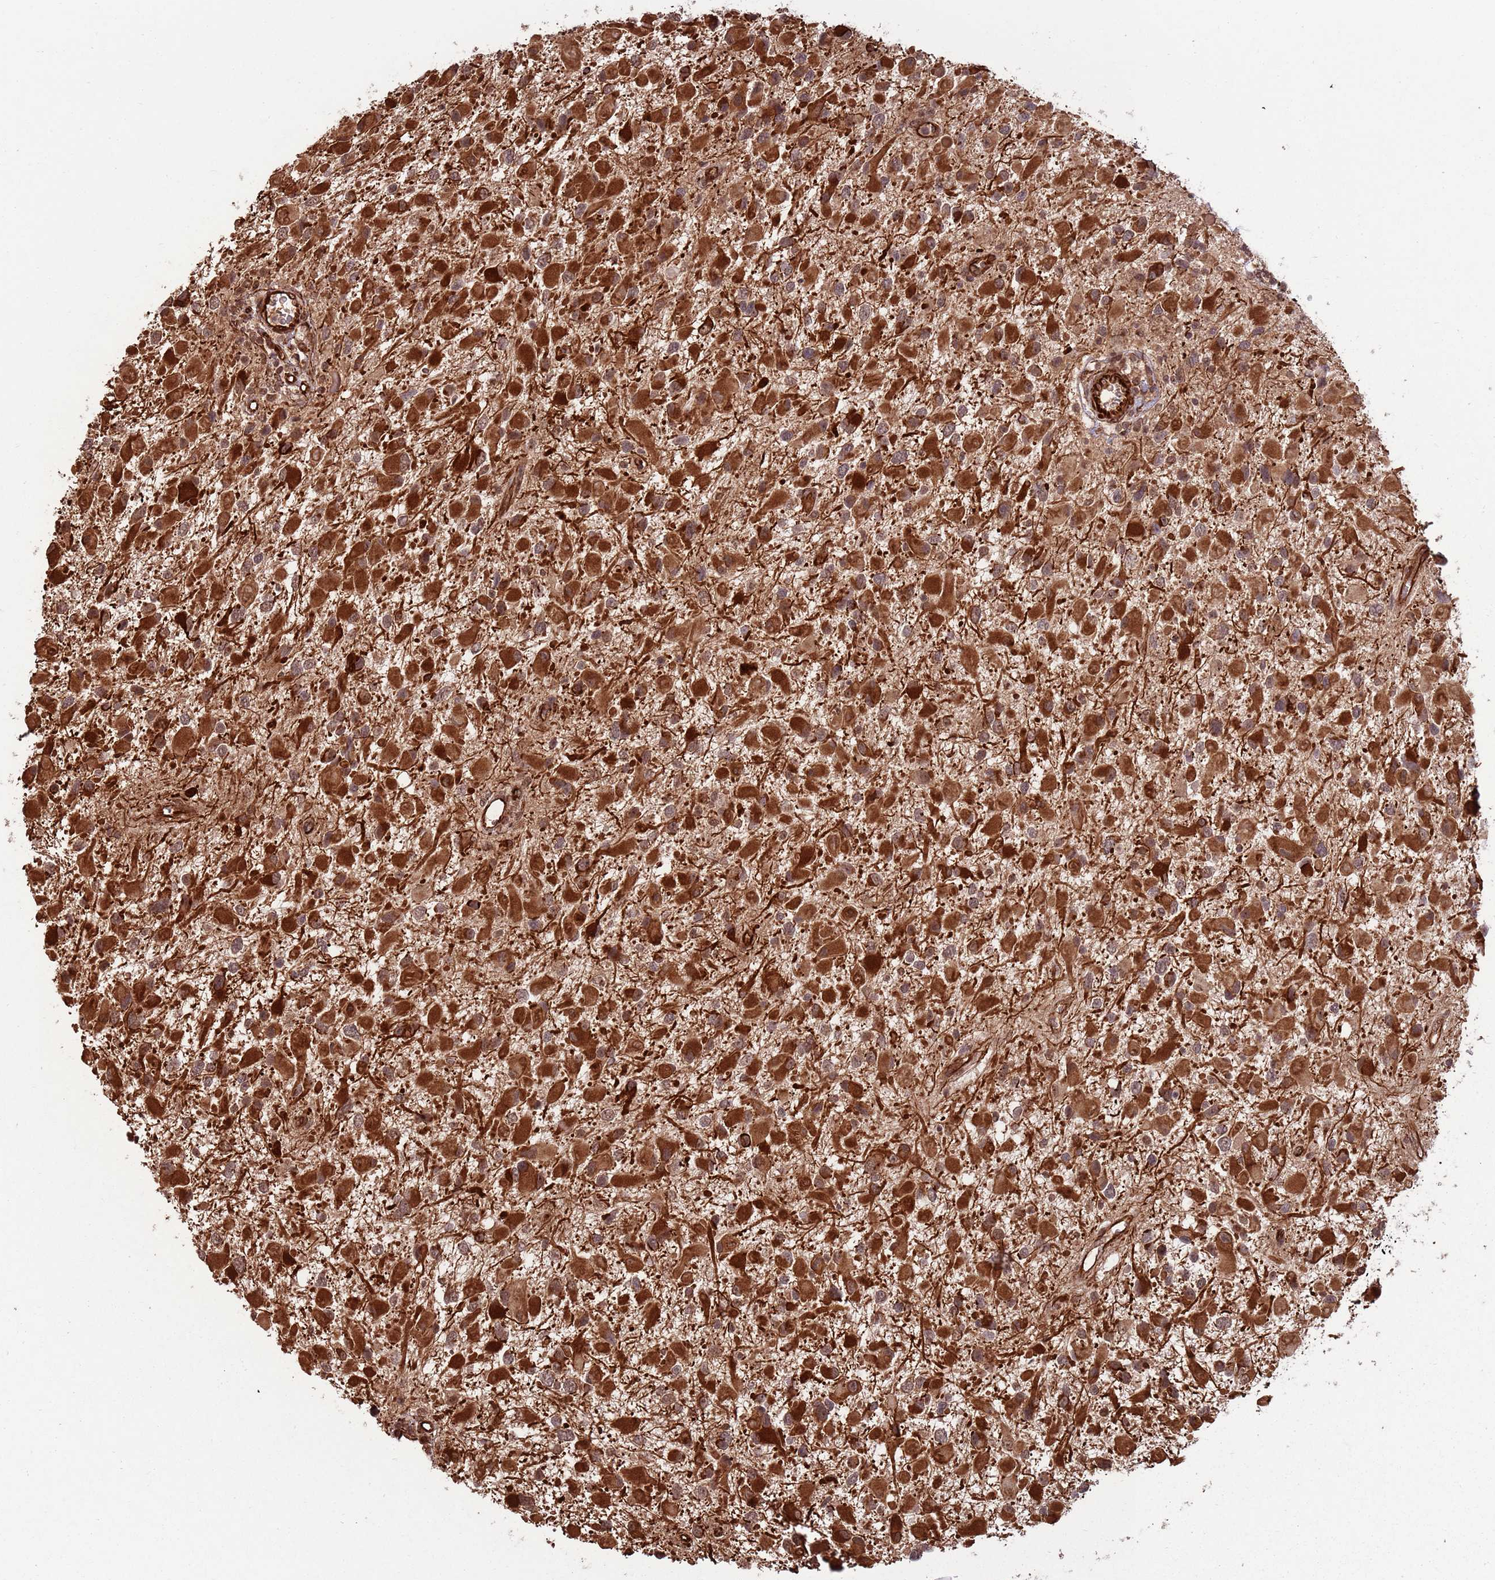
{"staining": {"intensity": "strong", "quantity": ">75%", "location": "cytoplasmic/membranous,nuclear"}, "tissue": "glioma", "cell_type": "Tumor cells", "image_type": "cancer", "snomed": [{"axis": "morphology", "description": "Glioma, malignant, High grade"}, {"axis": "topography", "description": "Brain"}], "caption": "The immunohistochemical stain labels strong cytoplasmic/membranous and nuclear expression in tumor cells of high-grade glioma (malignant) tissue.", "gene": "ADAMTS3", "patient": {"sex": "male", "age": 53}}